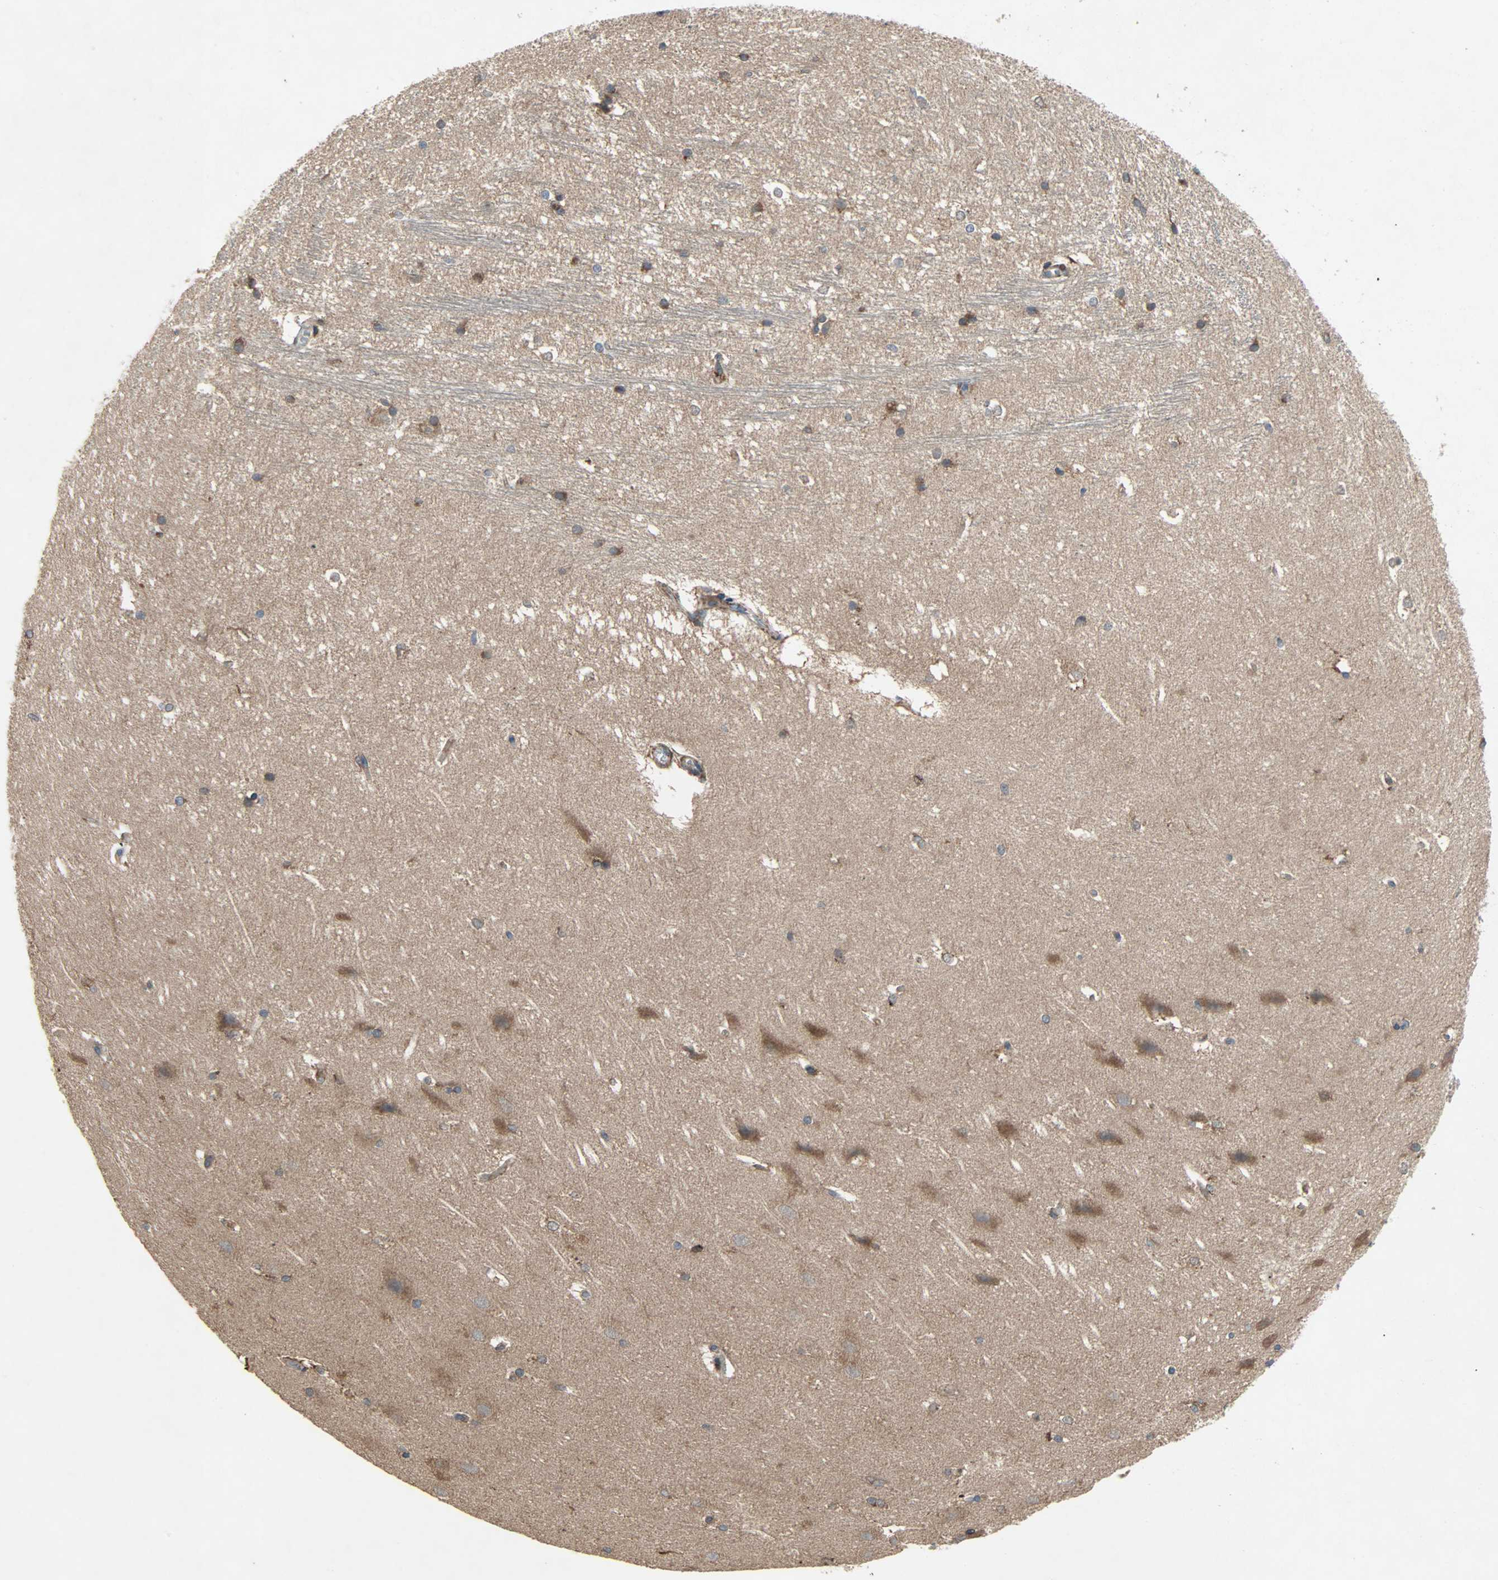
{"staining": {"intensity": "moderate", "quantity": "25%-75%", "location": "cytoplasmic/membranous"}, "tissue": "hippocampus", "cell_type": "Glial cells", "image_type": "normal", "snomed": [{"axis": "morphology", "description": "Normal tissue, NOS"}, {"axis": "topography", "description": "Hippocampus"}], "caption": "Approximately 25%-75% of glial cells in normal human hippocampus reveal moderate cytoplasmic/membranous protein expression as visualized by brown immunohistochemical staining.", "gene": "XYLT1", "patient": {"sex": "female", "age": 19}}